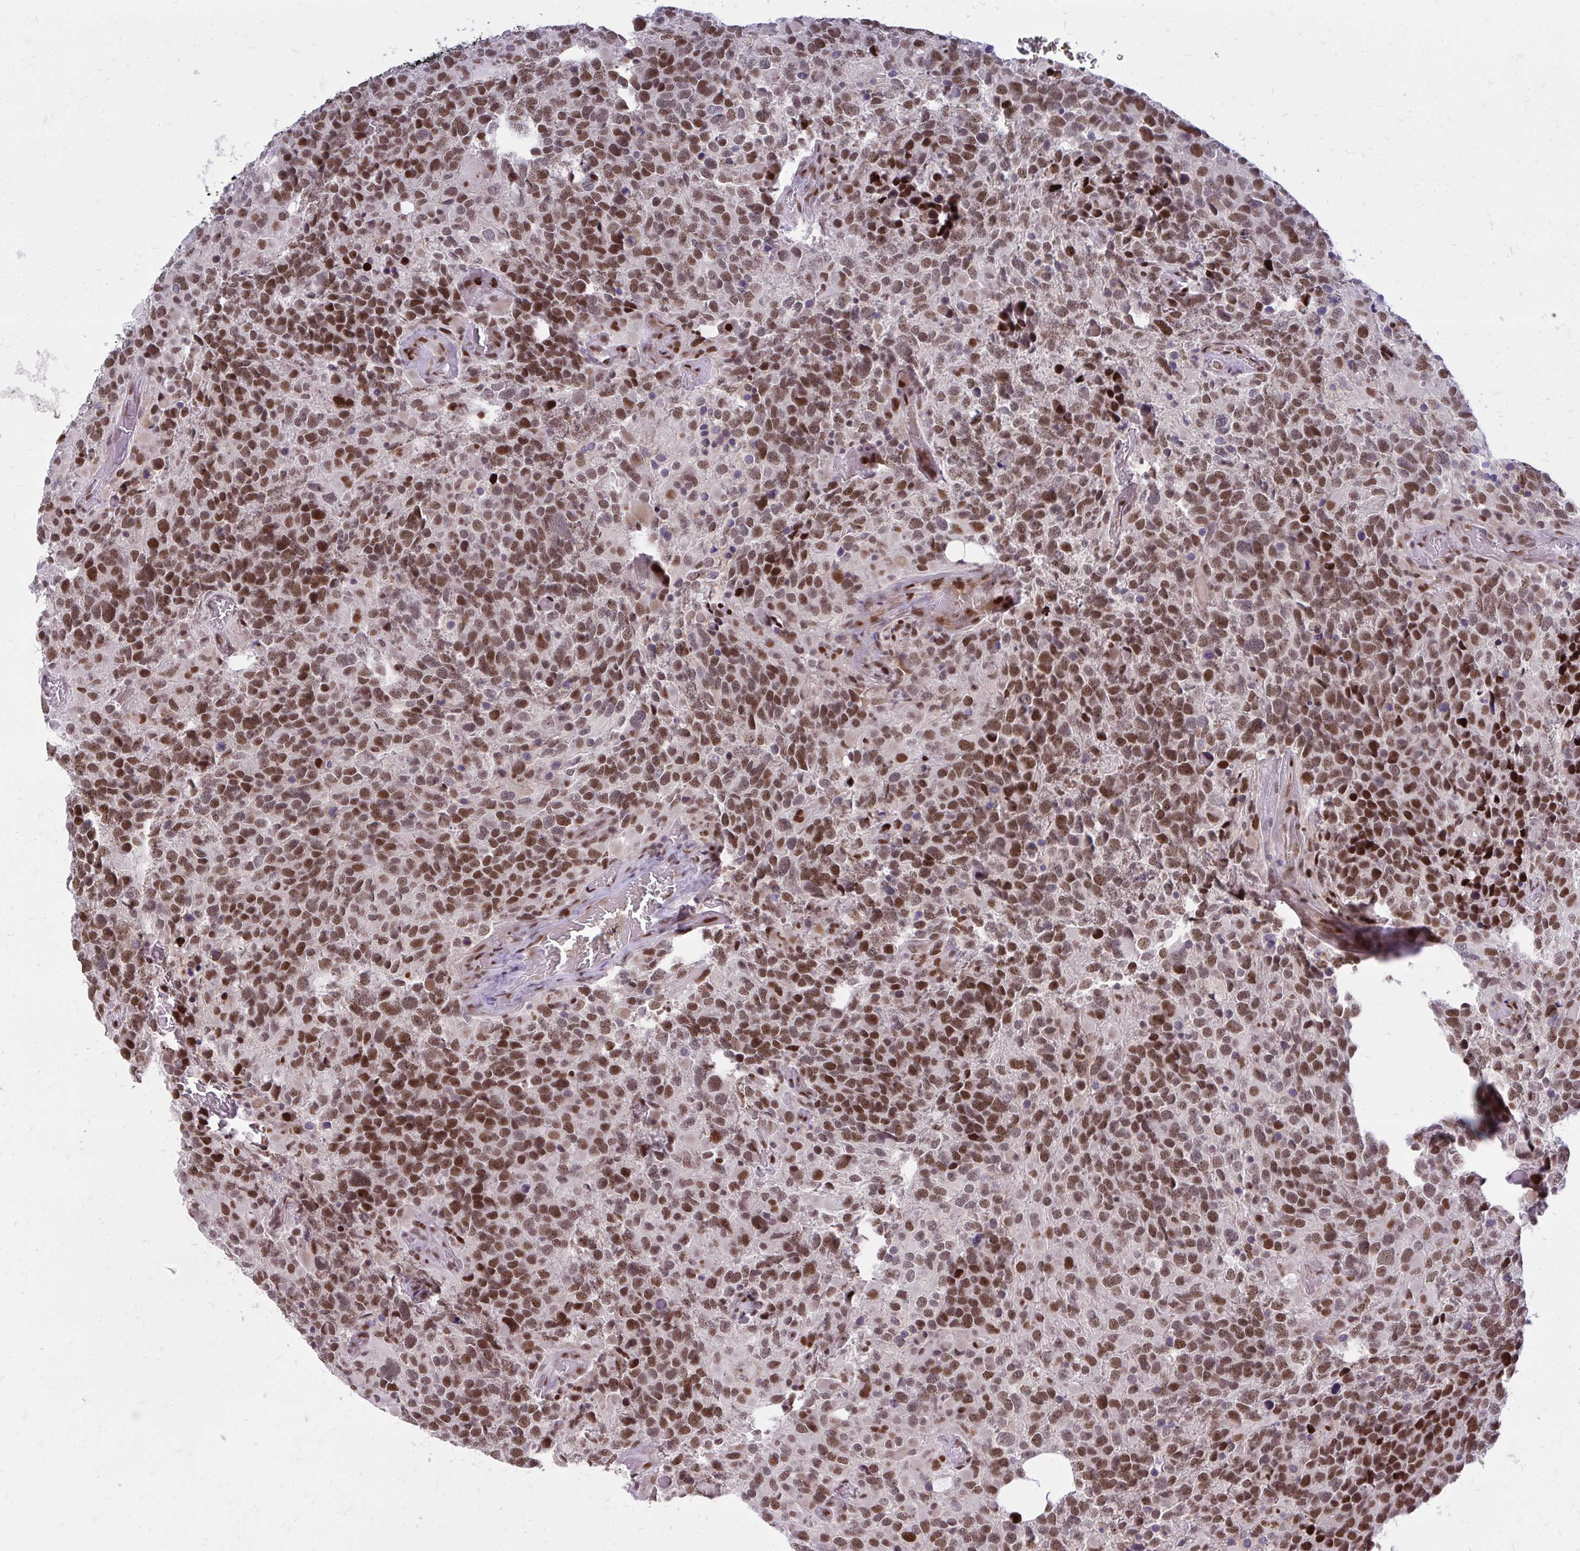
{"staining": {"intensity": "moderate", "quantity": "25%-75%", "location": "nuclear"}, "tissue": "glioma", "cell_type": "Tumor cells", "image_type": "cancer", "snomed": [{"axis": "morphology", "description": "Glioma, malignant, High grade"}, {"axis": "topography", "description": "Brain"}], "caption": "A photomicrograph of glioma stained for a protein exhibits moderate nuclear brown staining in tumor cells.", "gene": "PSME4", "patient": {"sex": "female", "age": 40}}